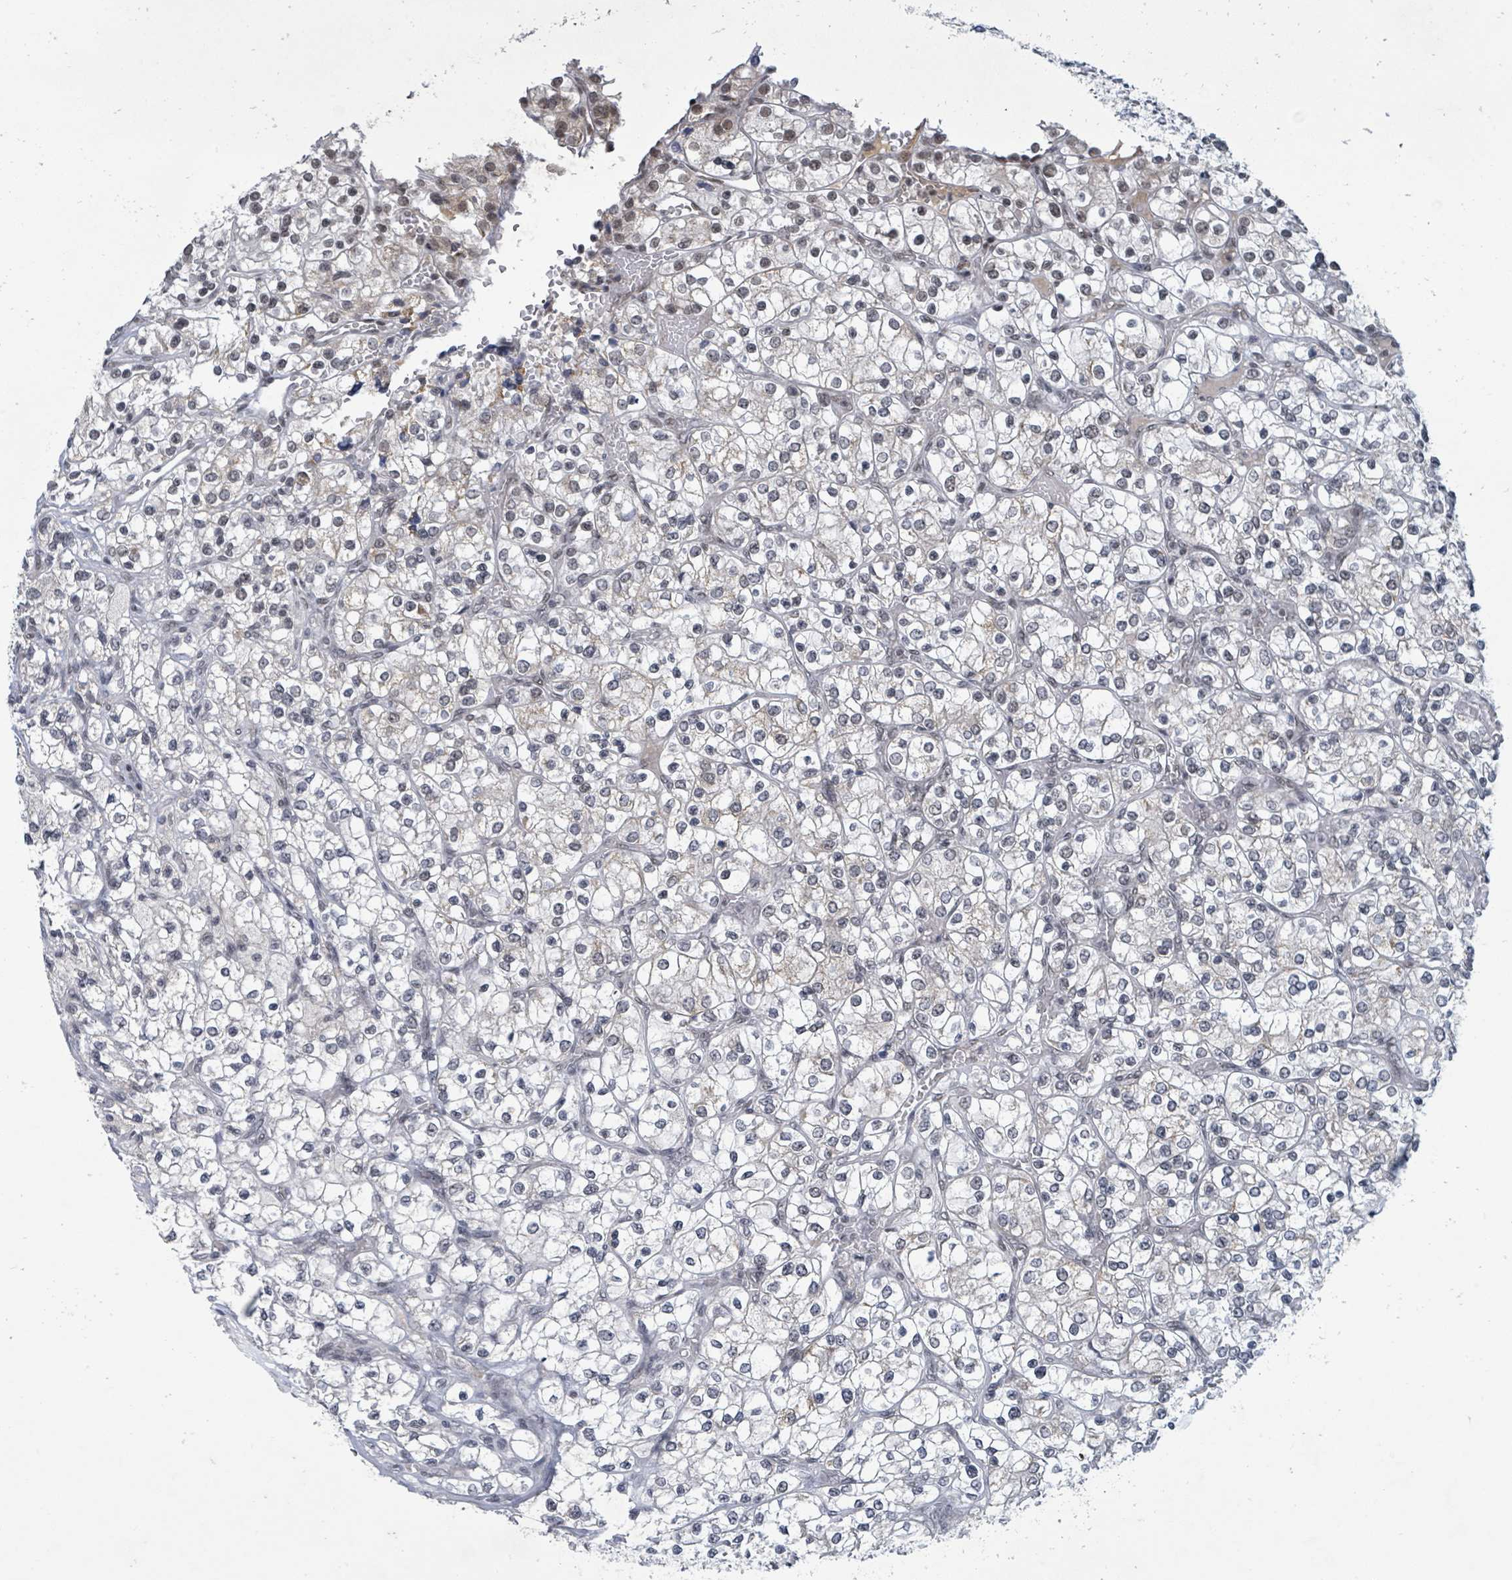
{"staining": {"intensity": "negative", "quantity": "none", "location": "none"}, "tissue": "renal cancer", "cell_type": "Tumor cells", "image_type": "cancer", "snomed": [{"axis": "morphology", "description": "Adenocarcinoma, NOS"}, {"axis": "topography", "description": "Kidney"}], "caption": "This is a micrograph of immunohistochemistry staining of renal cancer, which shows no positivity in tumor cells. The staining was performed using DAB to visualize the protein expression in brown, while the nuclei were stained in blue with hematoxylin (Magnification: 20x).", "gene": "BANP", "patient": {"sex": "male", "age": 80}}